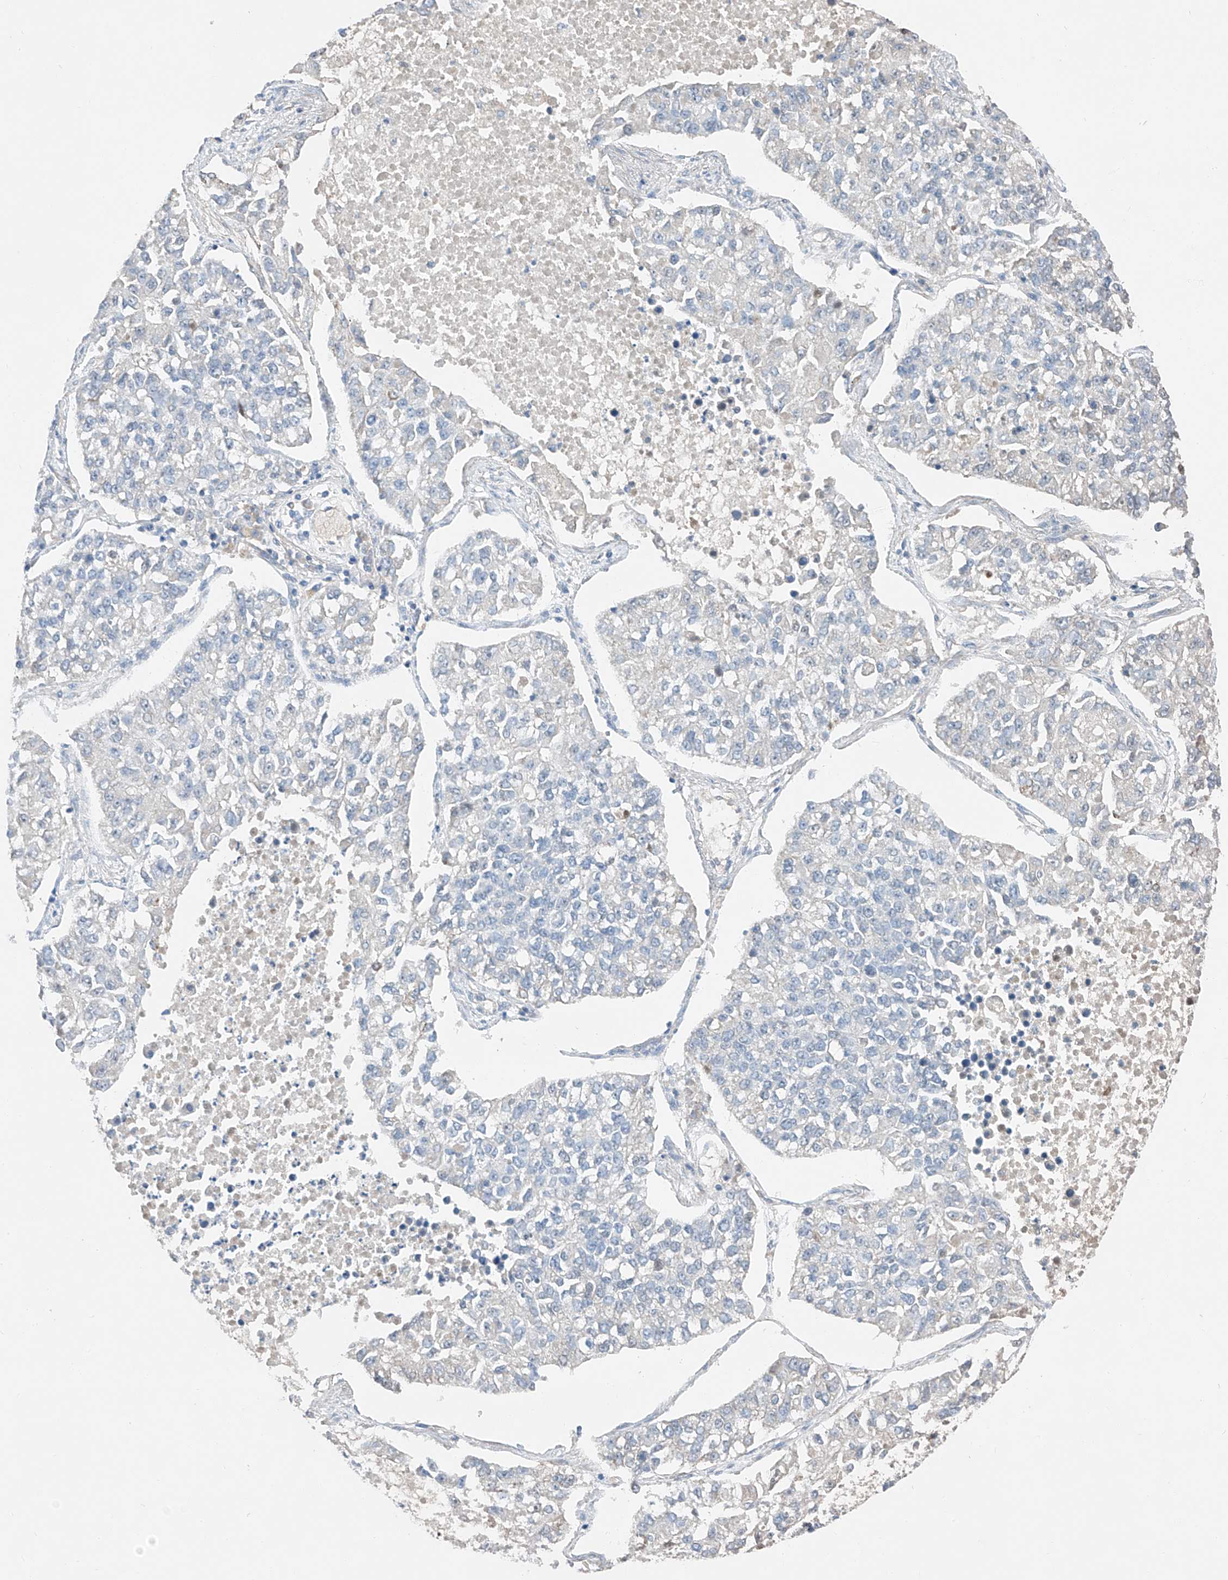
{"staining": {"intensity": "negative", "quantity": "none", "location": "none"}, "tissue": "lung cancer", "cell_type": "Tumor cells", "image_type": "cancer", "snomed": [{"axis": "morphology", "description": "Adenocarcinoma, NOS"}, {"axis": "topography", "description": "Lung"}], "caption": "The immunohistochemistry image has no significant positivity in tumor cells of adenocarcinoma (lung) tissue.", "gene": "RUSC1", "patient": {"sex": "male", "age": 49}}